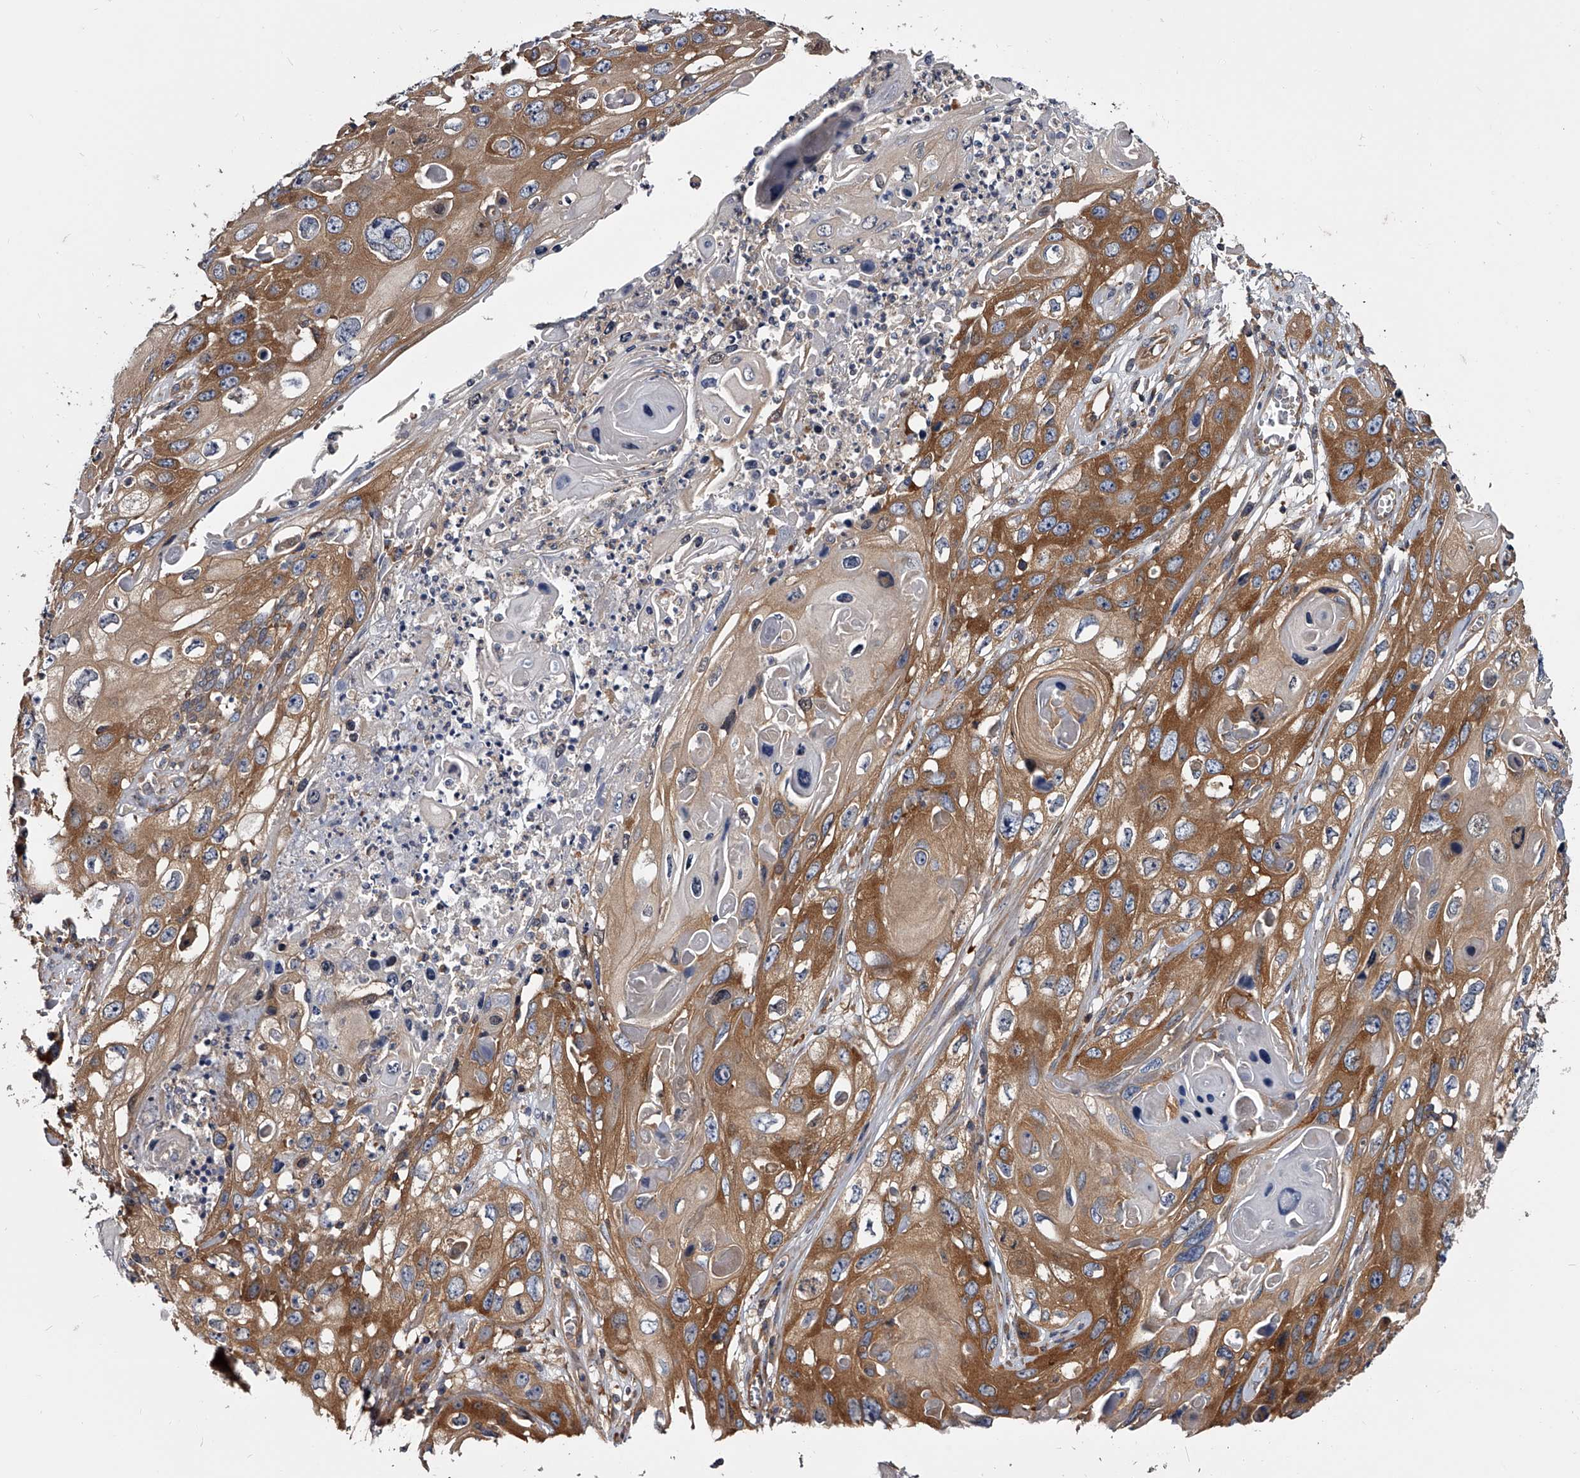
{"staining": {"intensity": "strong", "quantity": "25%-75%", "location": "cytoplasmic/membranous"}, "tissue": "skin cancer", "cell_type": "Tumor cells", "image_type": "cancer", "snomed": [{"axis": "morphology", "description": "Squamous cell carcinoma, NOS"}, {"axis": "topography", "description": "Skin"}], "caption": "Squamous cell carcinoma (skin) stained for a protein exhibits strong cytoplasmic/membranous positivity in tumor cells.", "gene": "GAPVD1", "patient": {"sex": "male", "age": 55}}